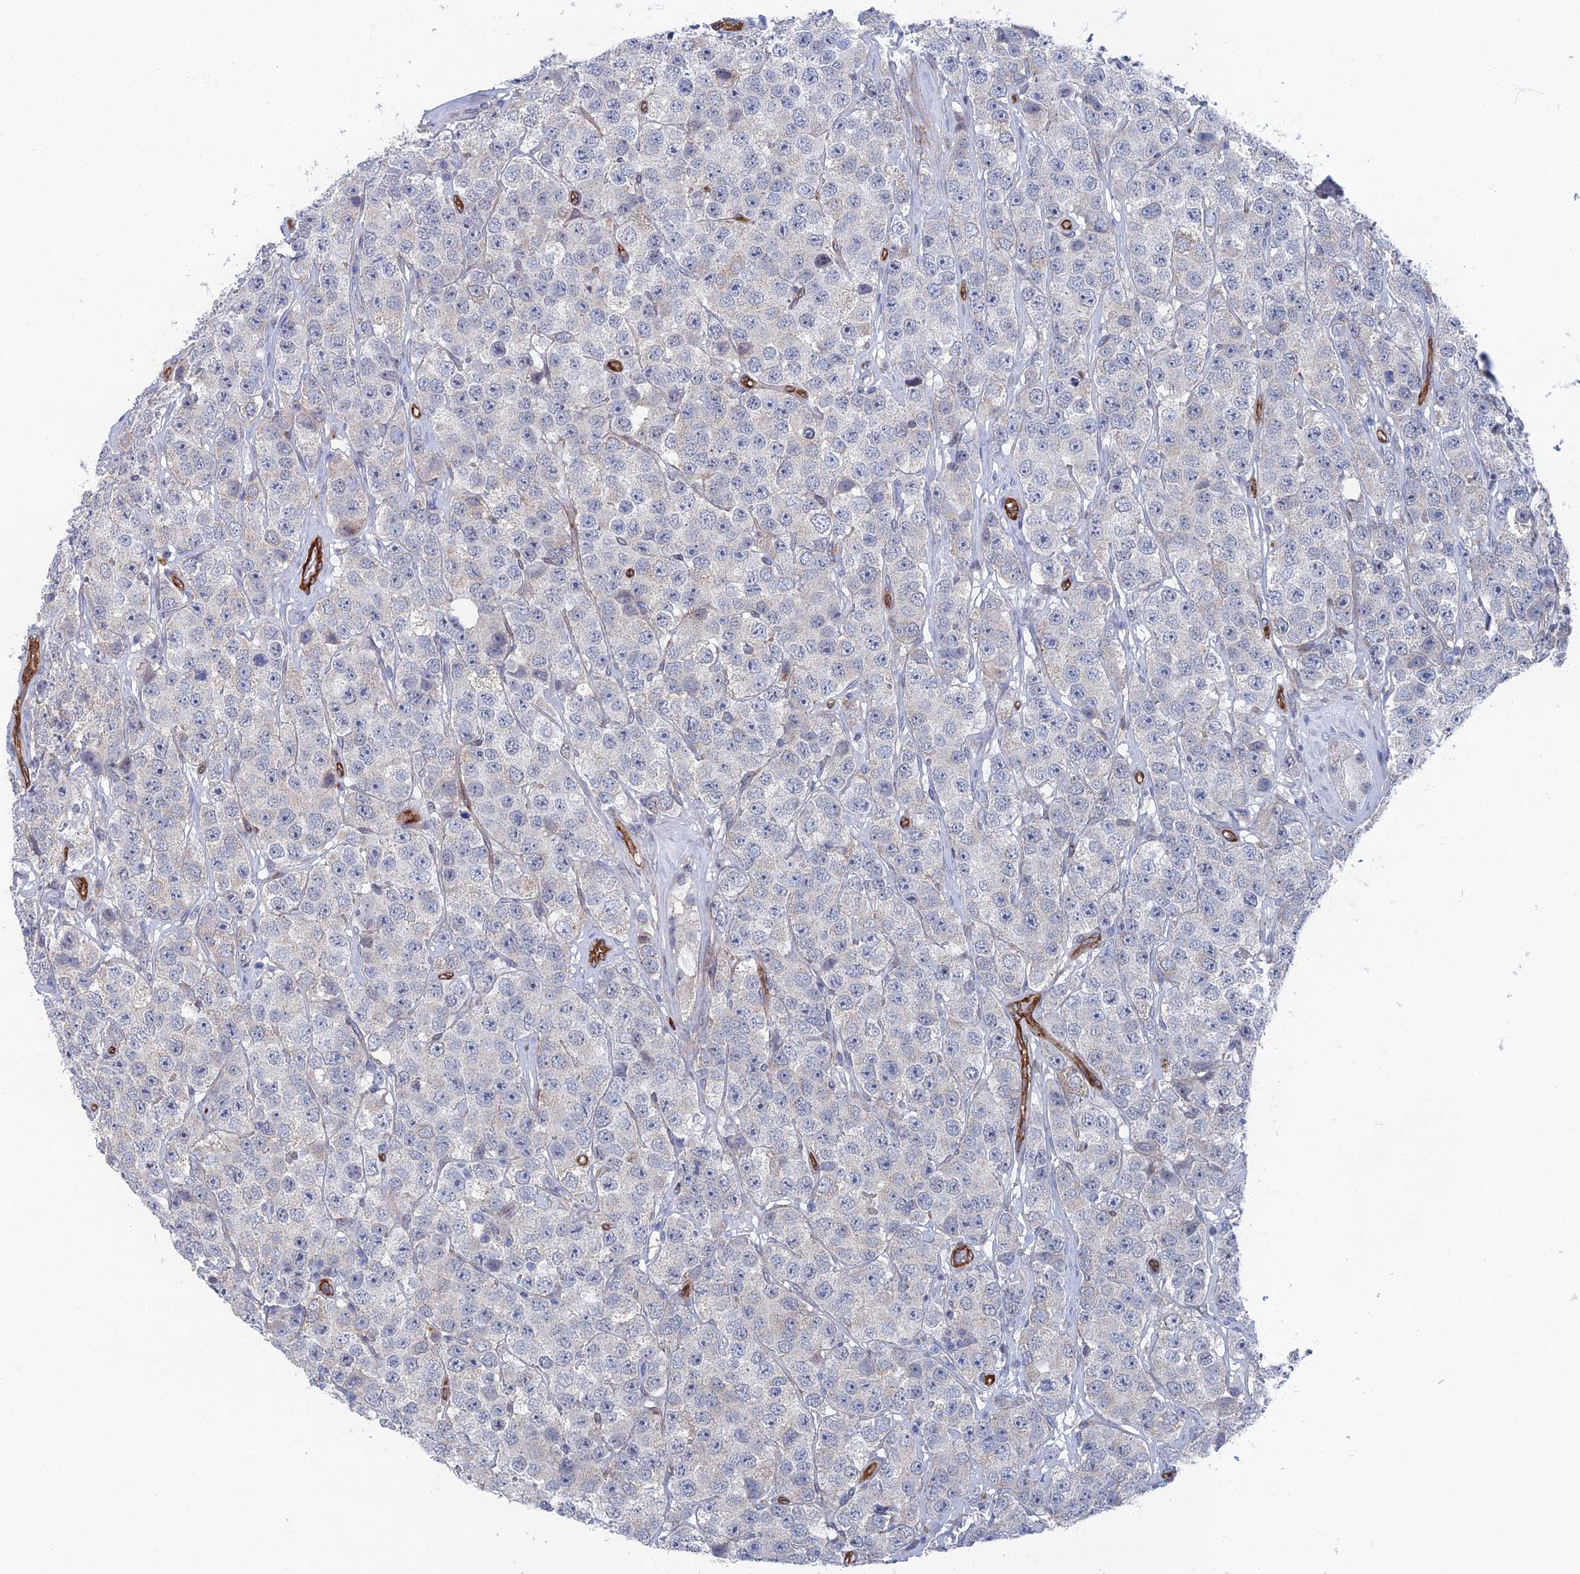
{"staining": {"intensity": "negative", "quantity": "none", "location": "none"}, "tissue": "testis cancer", "cell_type": "Tumor cells", "image_type": "cancer", "snomed": [{"axis": "morphology", "description": "Seminoma, NOS"}, {"axis": "topography", "description": "Testis"}], "caption": "Immunohistochemistry (IHC) of testis seminoma demonstrates no expression in tumor cells. (DAB immunohistochemistry (IHC) with hematoxylin counter stain).", "gene": "ARAP3", "patient": {"sex": "male", "age": 28}}